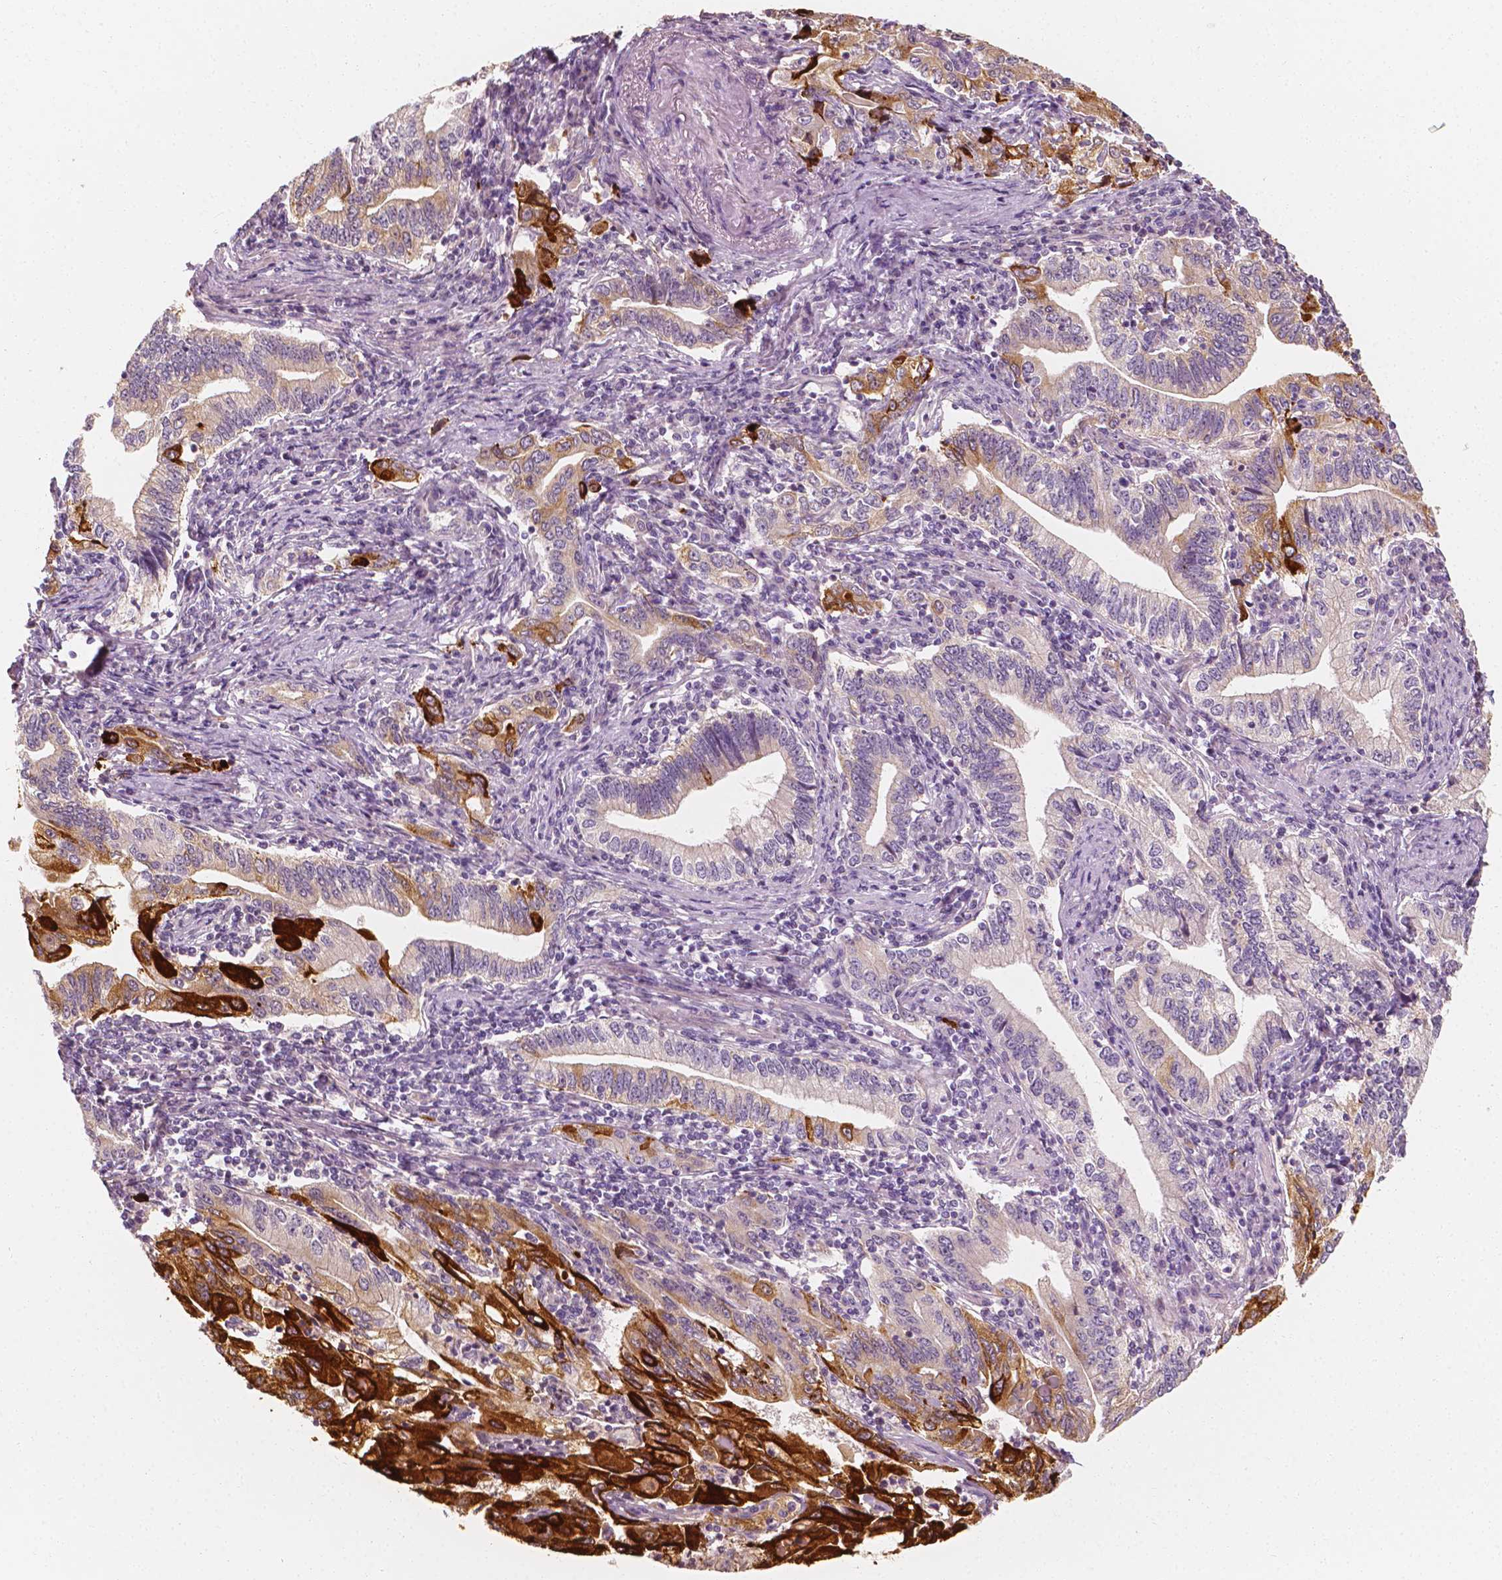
{"staining": {"intensity": "strong", "quantity": "<25%", "location": "cytoplasmic/membranous"}, "tissue": "stomach cancer", "cell_type": "Tumor cells", "image_type": "cancer", "snomed": [{"axis": "morphology", "description": "Adenocarcinoma, NOS"}, {"axis": "topography", "description": "Stomach, lower"}], "caption": "Adenocarcinoma (stomach) was stained to show a protein in brown. There is medium levels of strong cytoplasmic/membranous staining in approximately <25% of tumor cells.", "gene": "SHPK", "patient": {"sex": "female", "age": 72}}